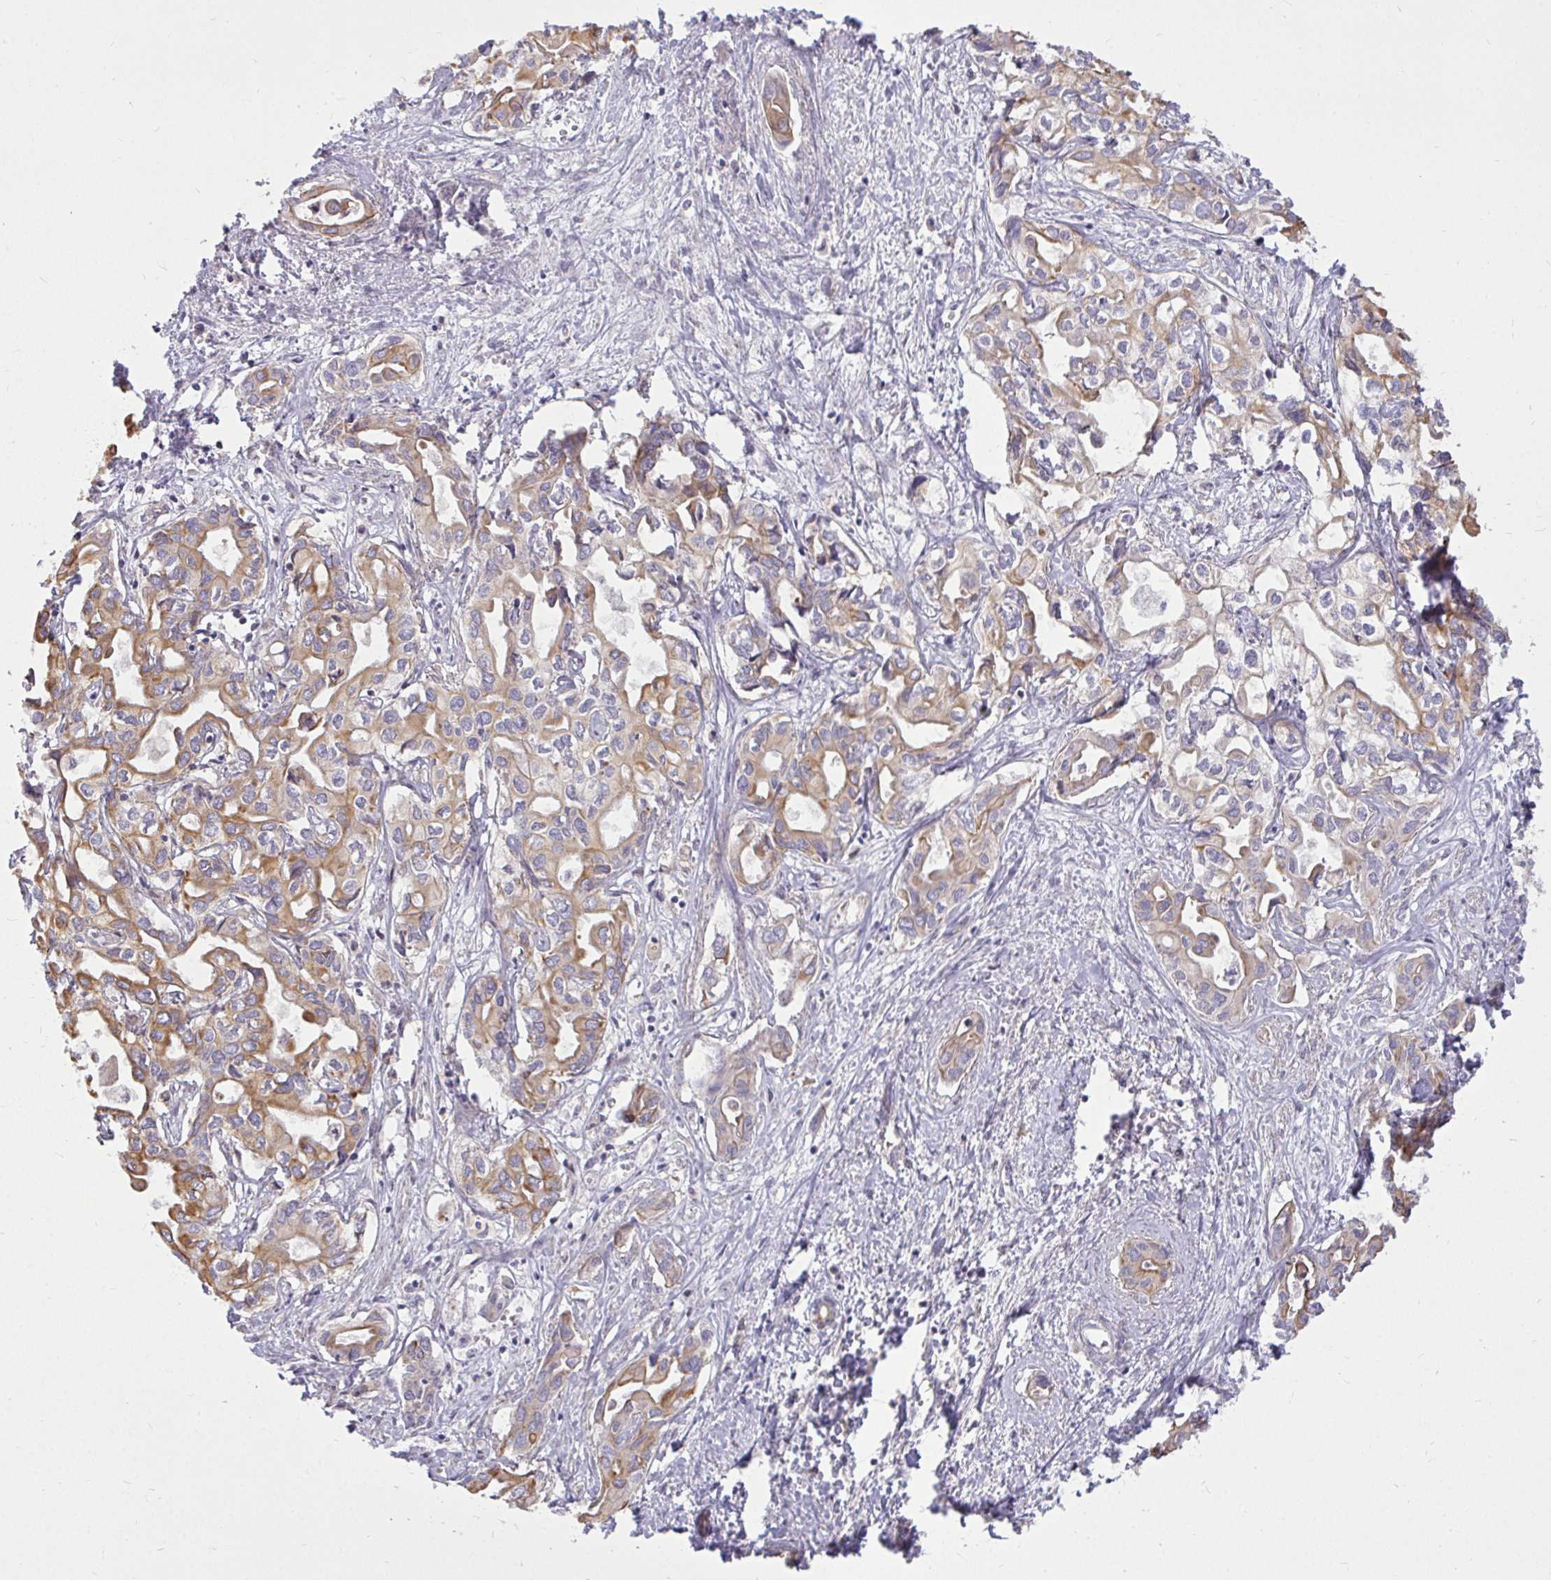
{"staining": {"intensity": "moderate", "quantity": ">75%", "location": "cytoplasmic/membranous"}, "tissue": "liver cancer", "cell_type": "Tumor cells", "image_type": "cancer", "snomed": [{"axis": "morphology", "description": "Cholangiocarcinoma"}, {"axis": "topography", "description": "Liver"}], "caption": "IHC photomicrograph of liver cholangiocarcinoma stained for a protein (brown), which demonstrates medium levels of moderate cytoplasmic/membranous expression in approximately >75% of tumor cells.", "gene": "STRIP1", "patient": {"sex": "female", "age": 64}}